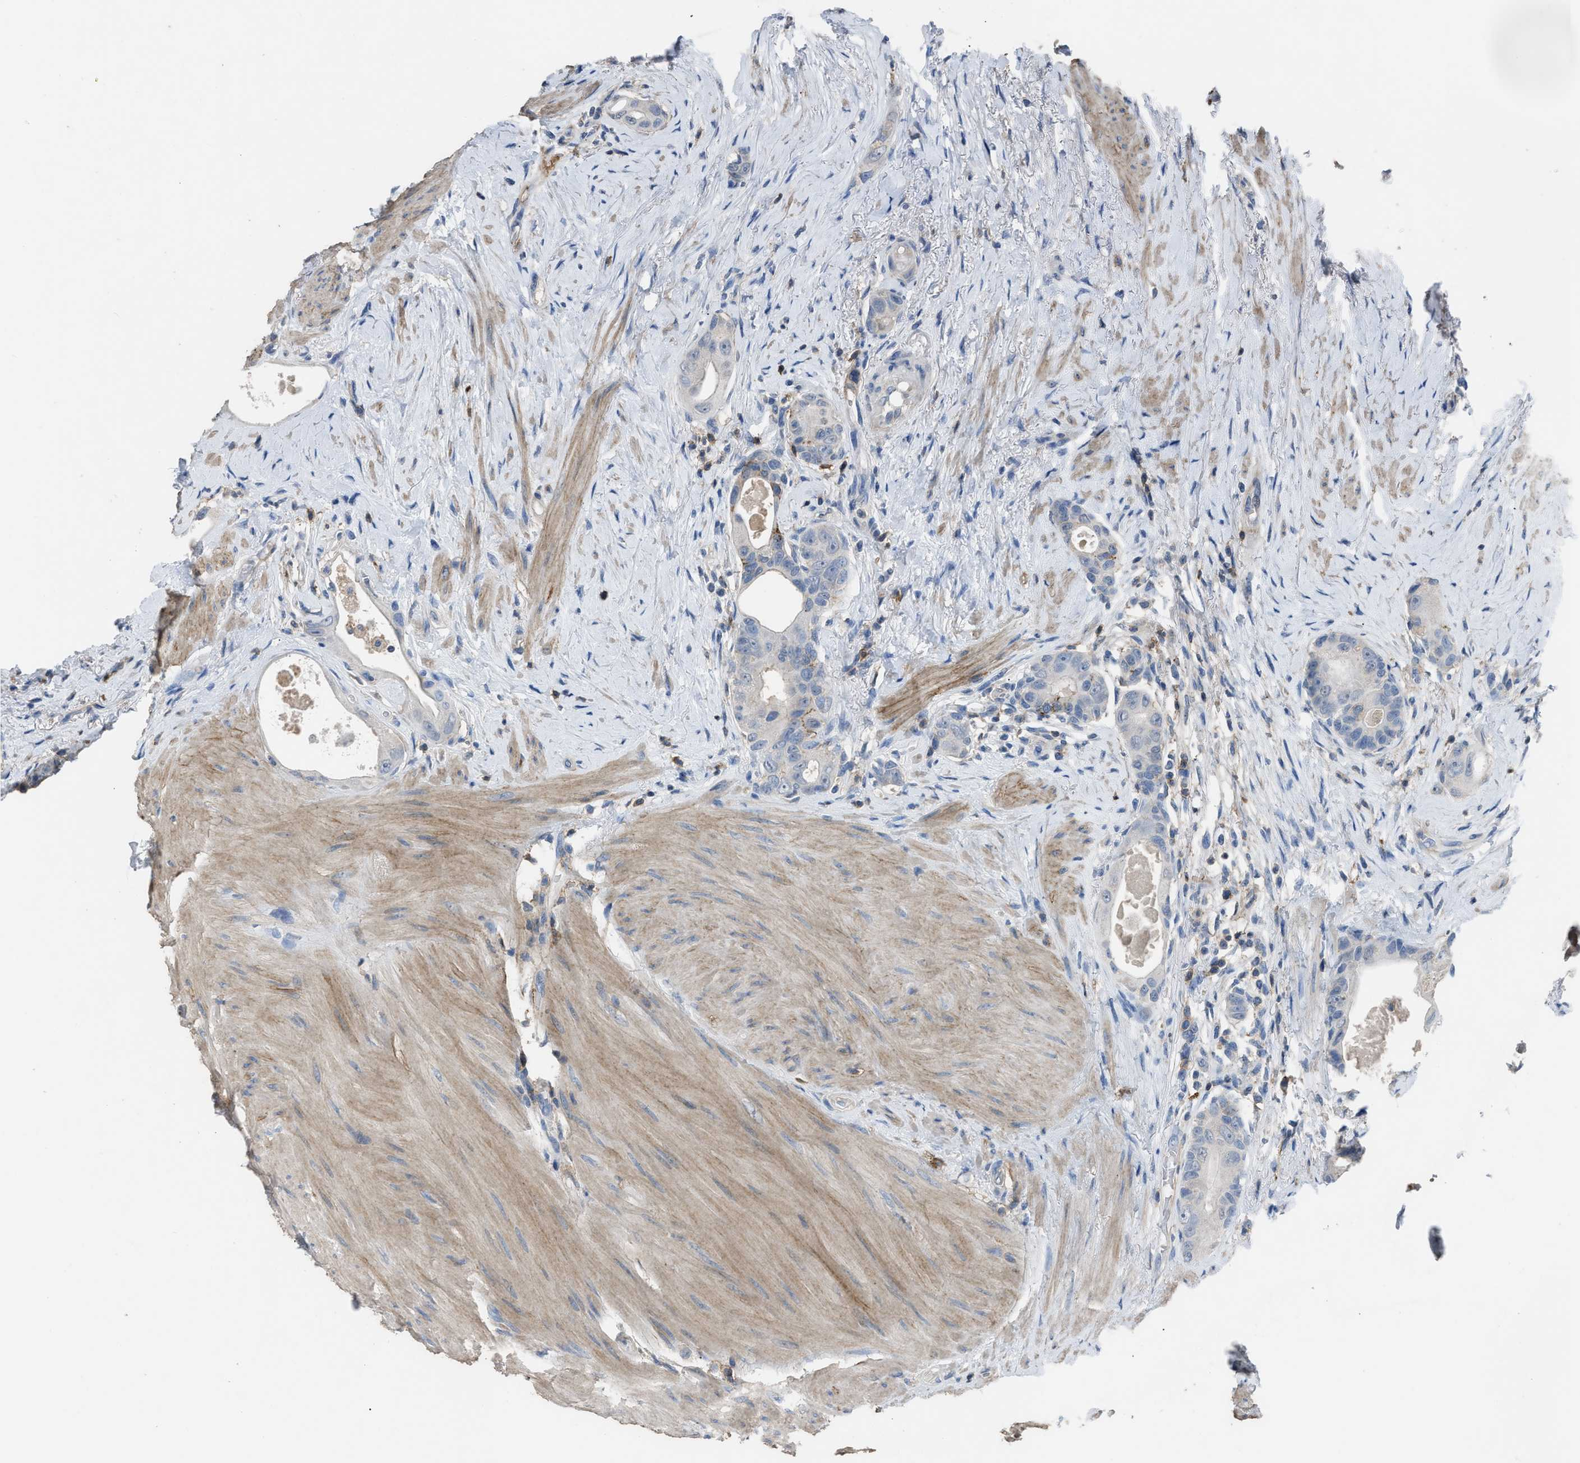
{"staining": {"intensity": "negative", "quantity": "none", "location": "none"}, "tissue": "colorectal cancer", "cell_type": "Tumor cells", "image_type": "cancer", "snomed": [{"axis": "morphology", "description": "Adenocarcinoma, NOS"}, {"axis": "topography", "description": "Rectum"}], "caption": "A high-resolution photomicrograph shows immunohistochemistry (IHC) staining of adenocarcinoma (colorectal), which shows no significant positivity in tumor cells.", "gene": "OR51E1", "patient": {"sex": "male", "age": 51}}